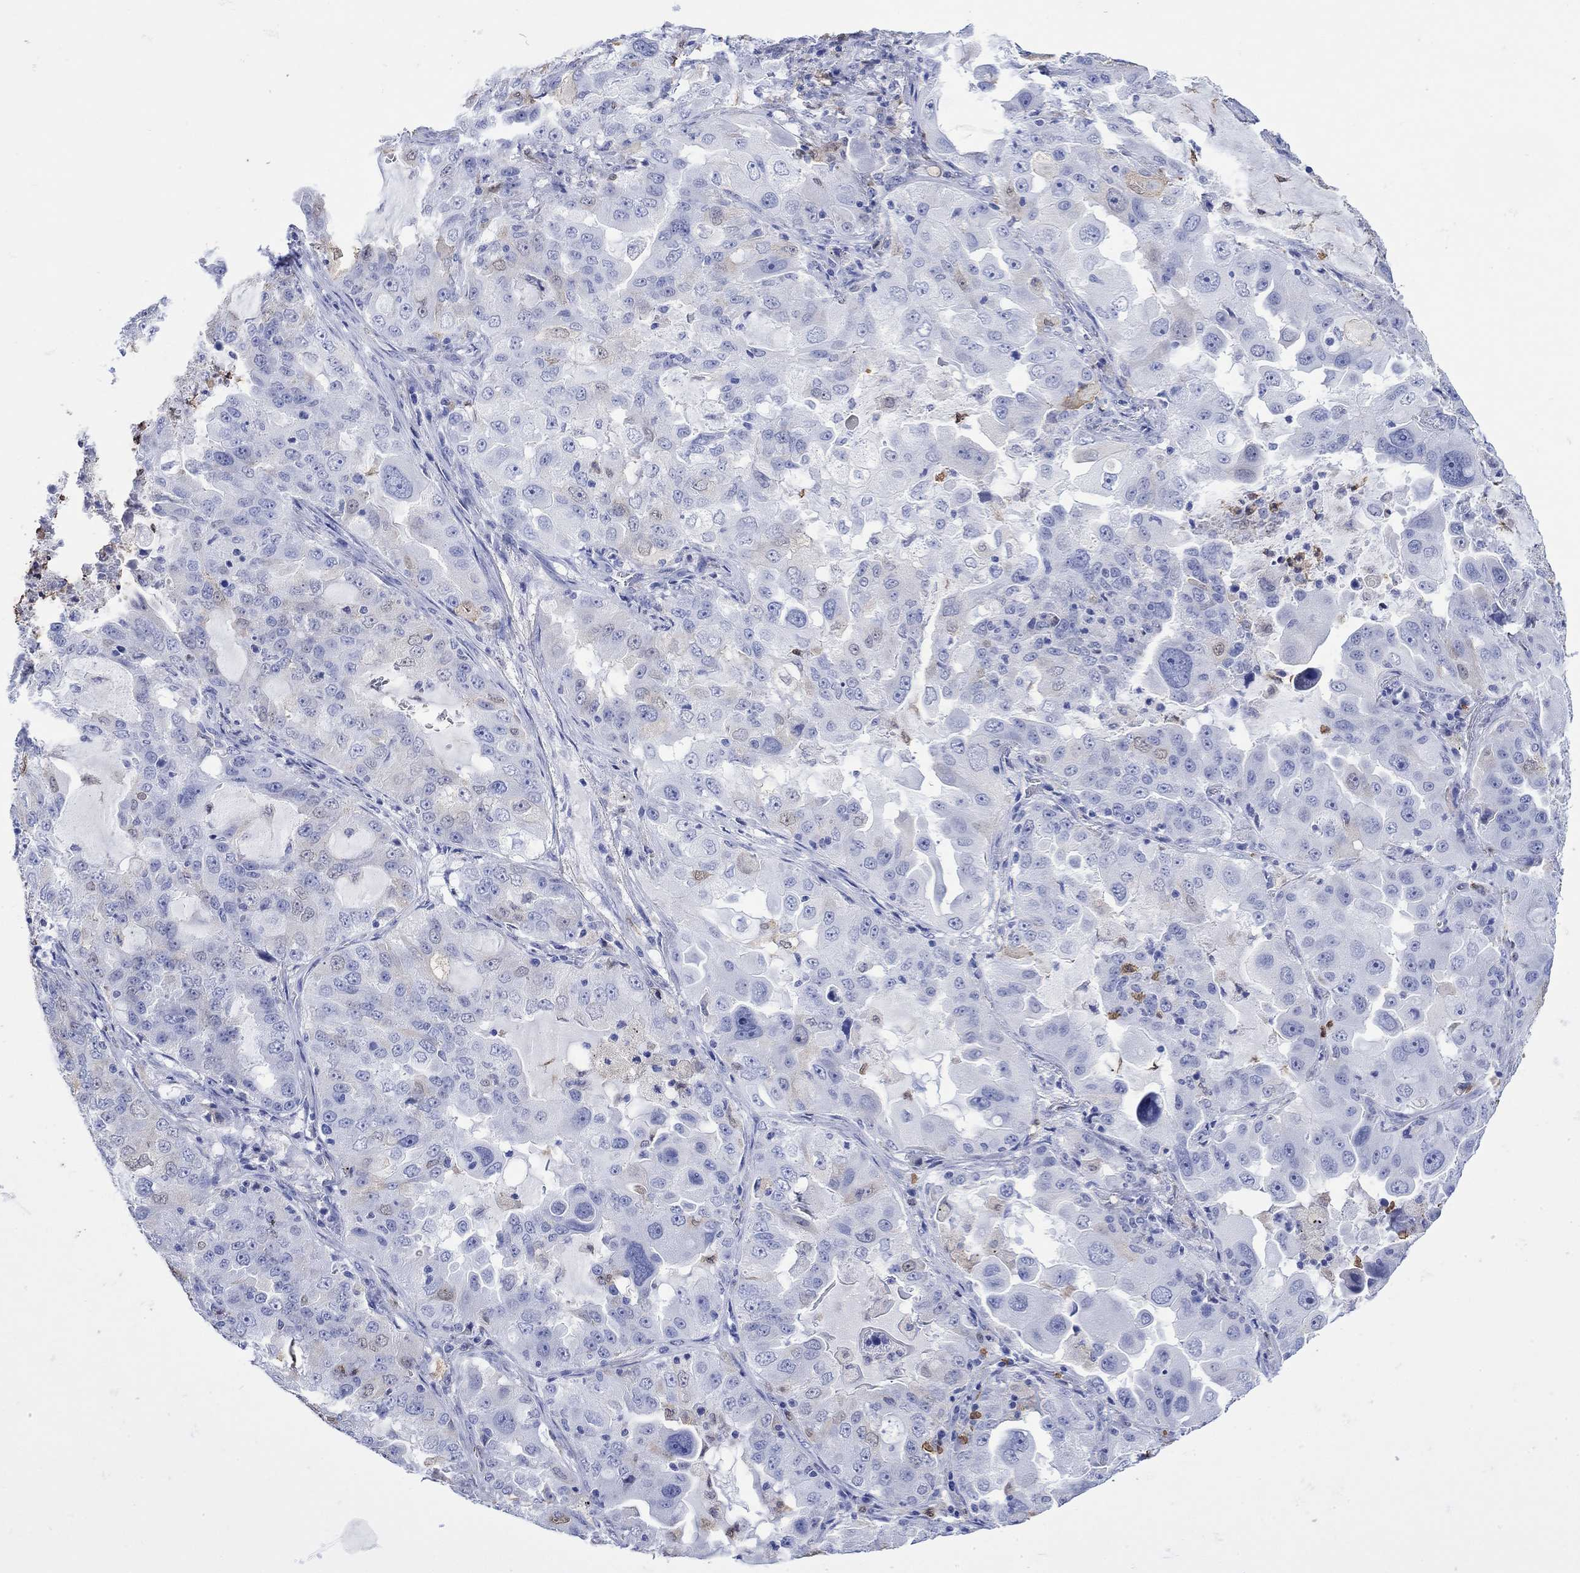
{"staining": {"intensity": "negative", "quantity": "none", "location": "none"}, "tissue": "lung cancer", "cell_type": "Tumor cells", "image_type": "cancer", "snomed": [{"axis": "morphology", "description": "Adenocarcinoma, NOS"}, {"axis": "topography", "description": "Lung"}], "caption": "This image is of lung cancer stained with immunohistochemistry to label a protein in brown with the nuclei are counter-stained blue. There is no positivity in tumor cells.", "gene": "LINGO3", "patient": {"sex": "female", "age": 61}}